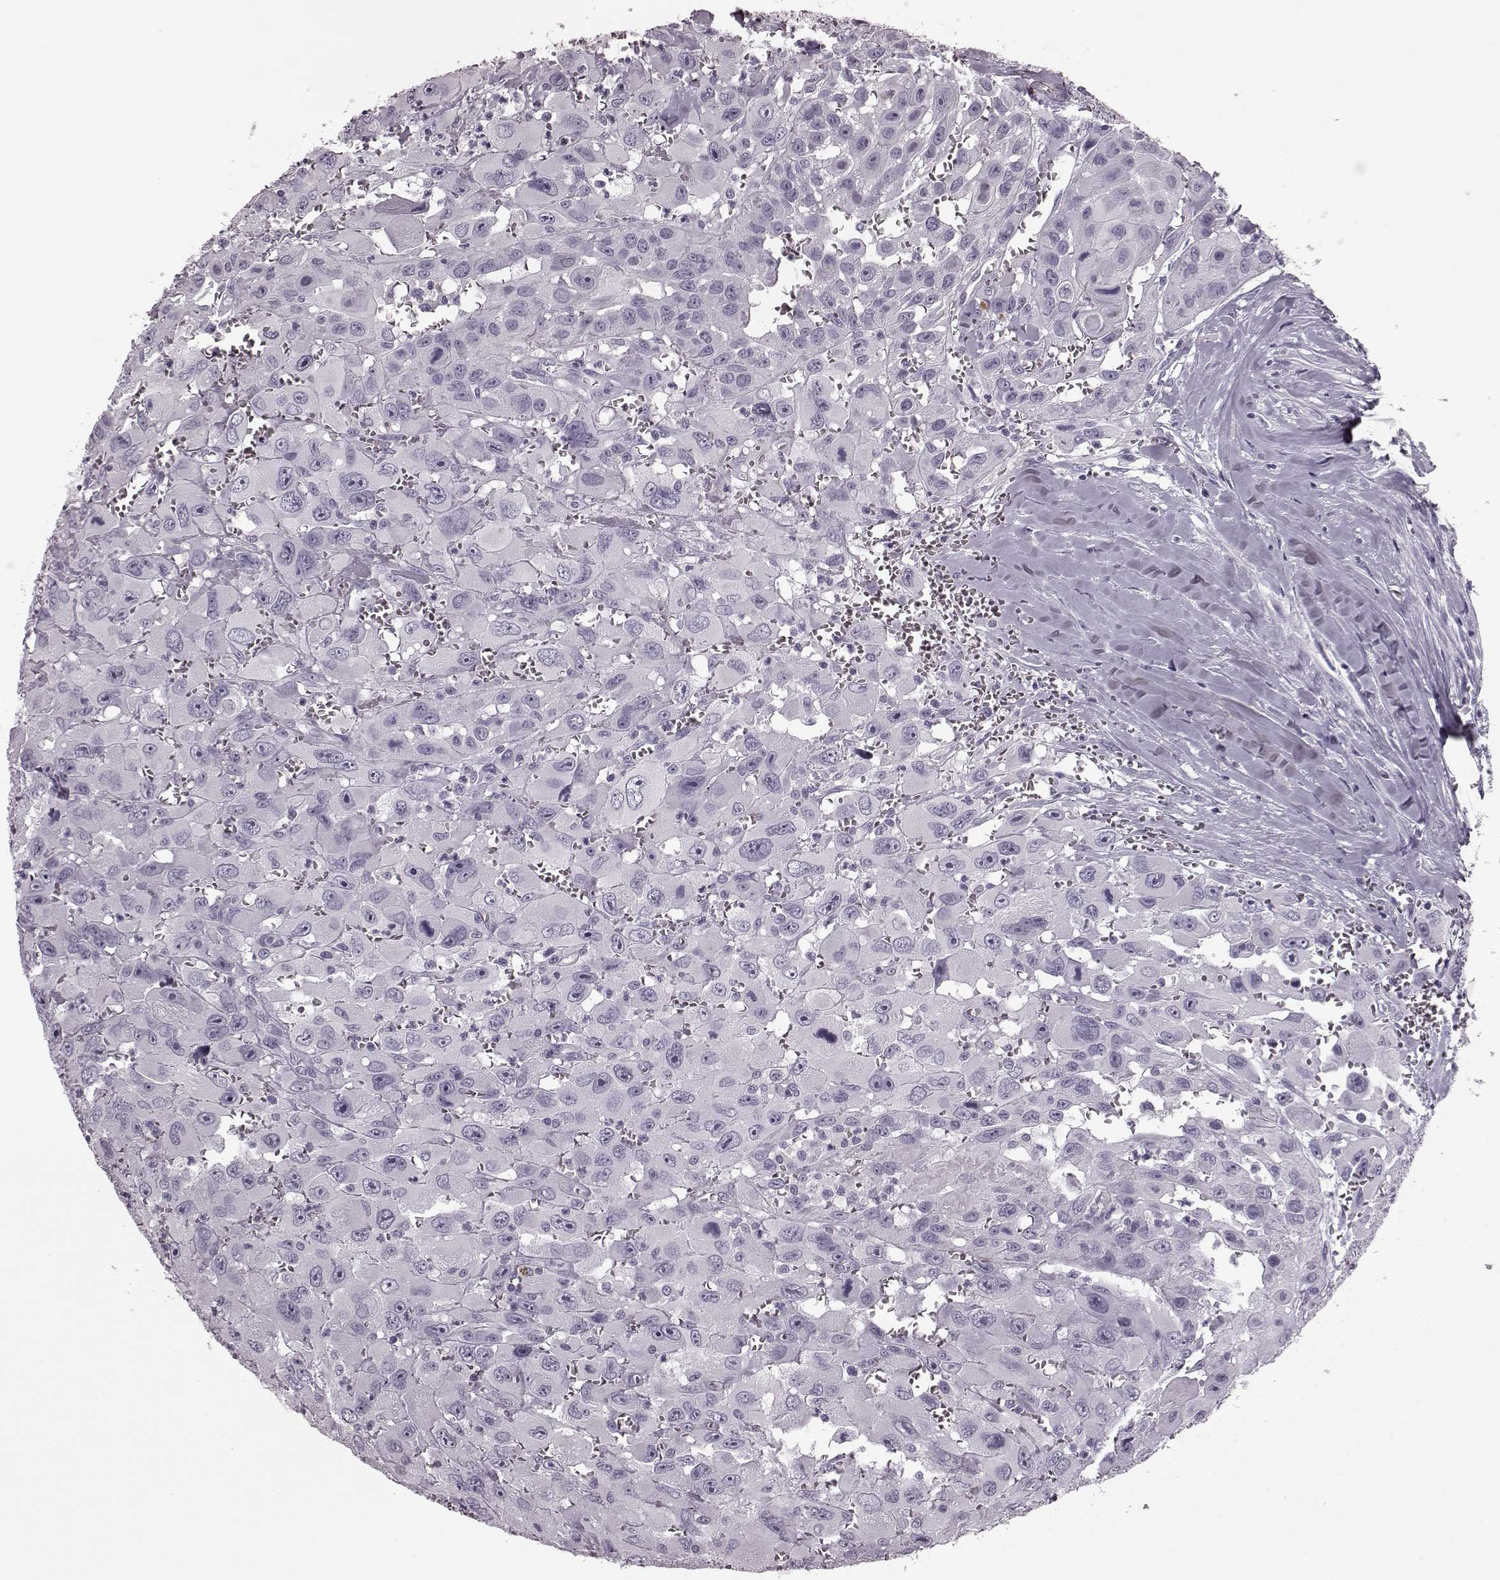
{"staining": {"intensity": "negative", "quantity": "none", "location": "none"}, "tissue": "head and neck cancer", "cell_type": "Tumor cells", "image_type": "cancer", "snomed": [{"axis": "morphology", "description": "Squamous cell carcinoma, NOS"}, {"axis": "morphology", "description": "Squamous cell carcinoma, metastatic, NOS"}, {"axis": "topography", "description": "Oral tissue"}, {"axis": "topography", "description": "Head-Neck"}], "caption": "The histopathology image displays no significant positivity in tumor cells of head and neck metastatic squamous cell carcinoma.", "gene": "CST7", "patient": {"sex": "female", "age": 85}}